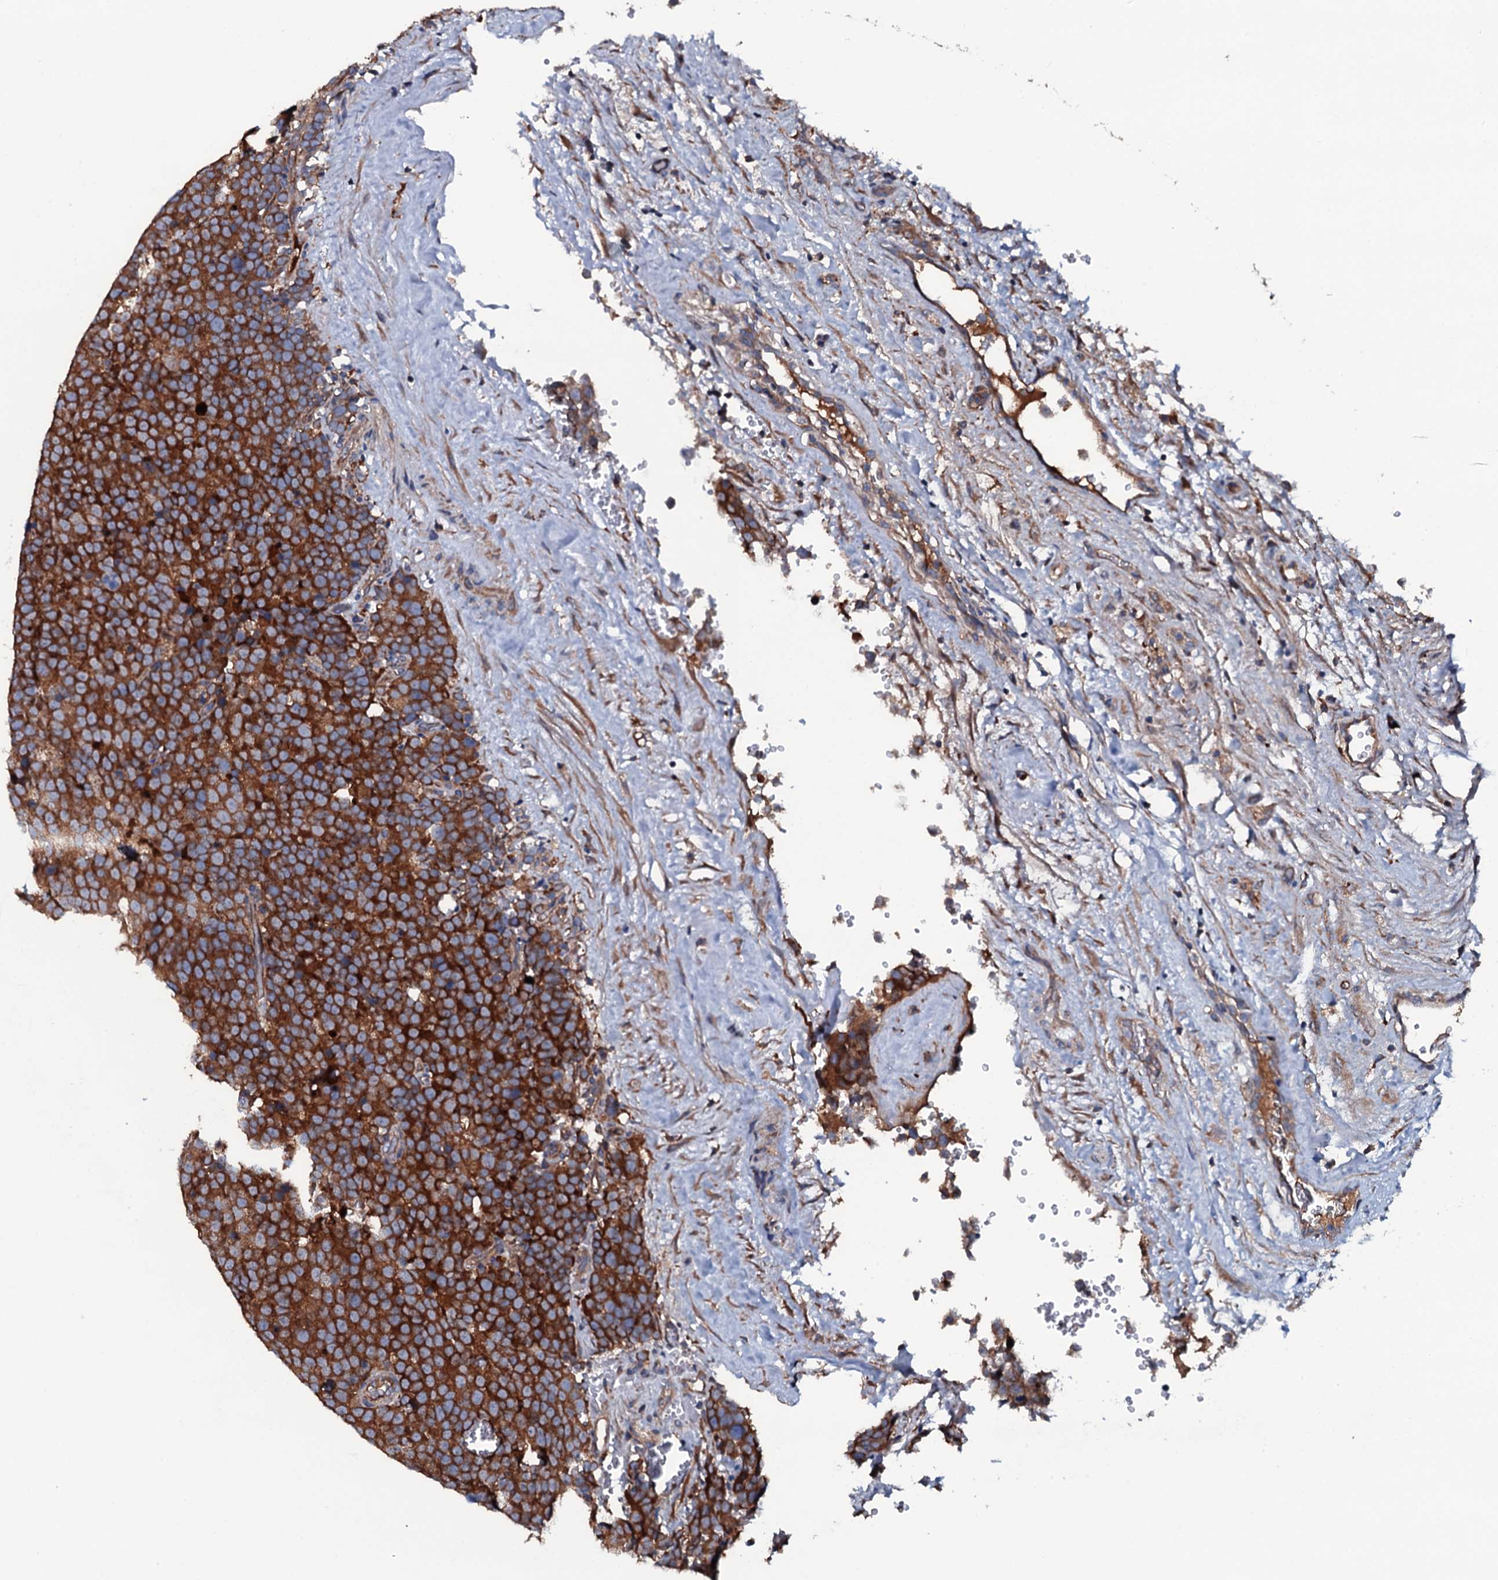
{"staining": {"intensity": "strong", "quantity": ">75%", "location": "cytoplasmic/membranous"}, "tissue": "testis cancer", "cell_type": "Tumor cells", "image_type": "cancer", "snomed": [{"axis": "morphology", "description": "Seminoma, NOS"}, {"axis": "topography", "description": "Testis"}], "caption": "This is a photomicrograph of immunohistochemistry staining of testis seminoma, which shows strong expression in the cytoplasmic/membranous of tumor cells.", "gene": "NEK1", "patient": {"sex": "male", "age": 71}}